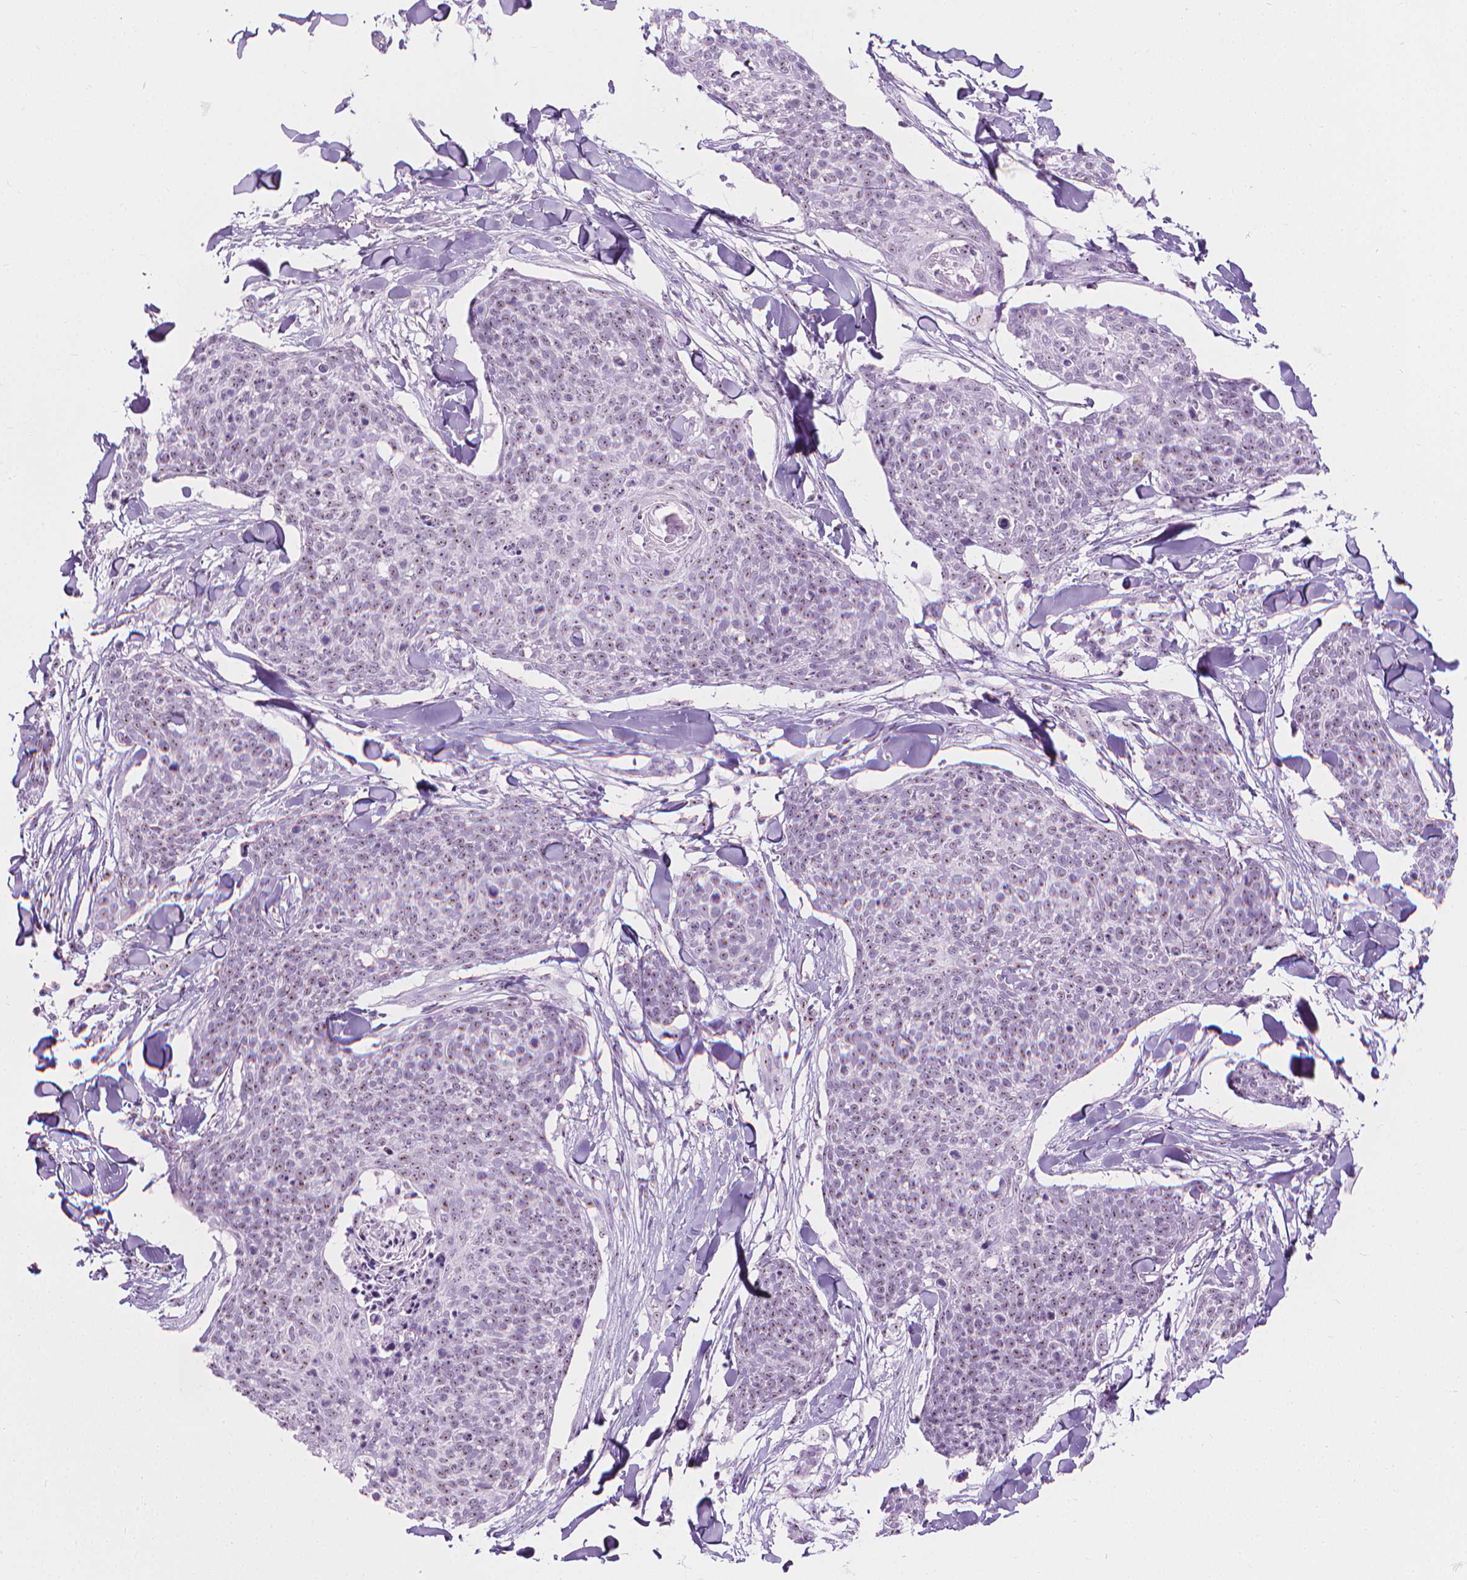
{"staining": {"intensity": "weak", "quantity": "<25%", "location": "nuclear"}, "tissue": "skin cancer", "cell_type": "Tumor cells", "image_type": "cancer", "snomed": [{"axis": "morphology", "description": "Squamous cell carcinoma, NOS"}, {"axis": "topography", "description": "Skin"}, {"axis": "topography", "description": "Vulva"}], "caption": "Immunohistochemistry (IHC) of human skin cancer displays no positivity in tumor cells.", "gene": "NOL7", "patient": {"sex": "female", "age": 75}}